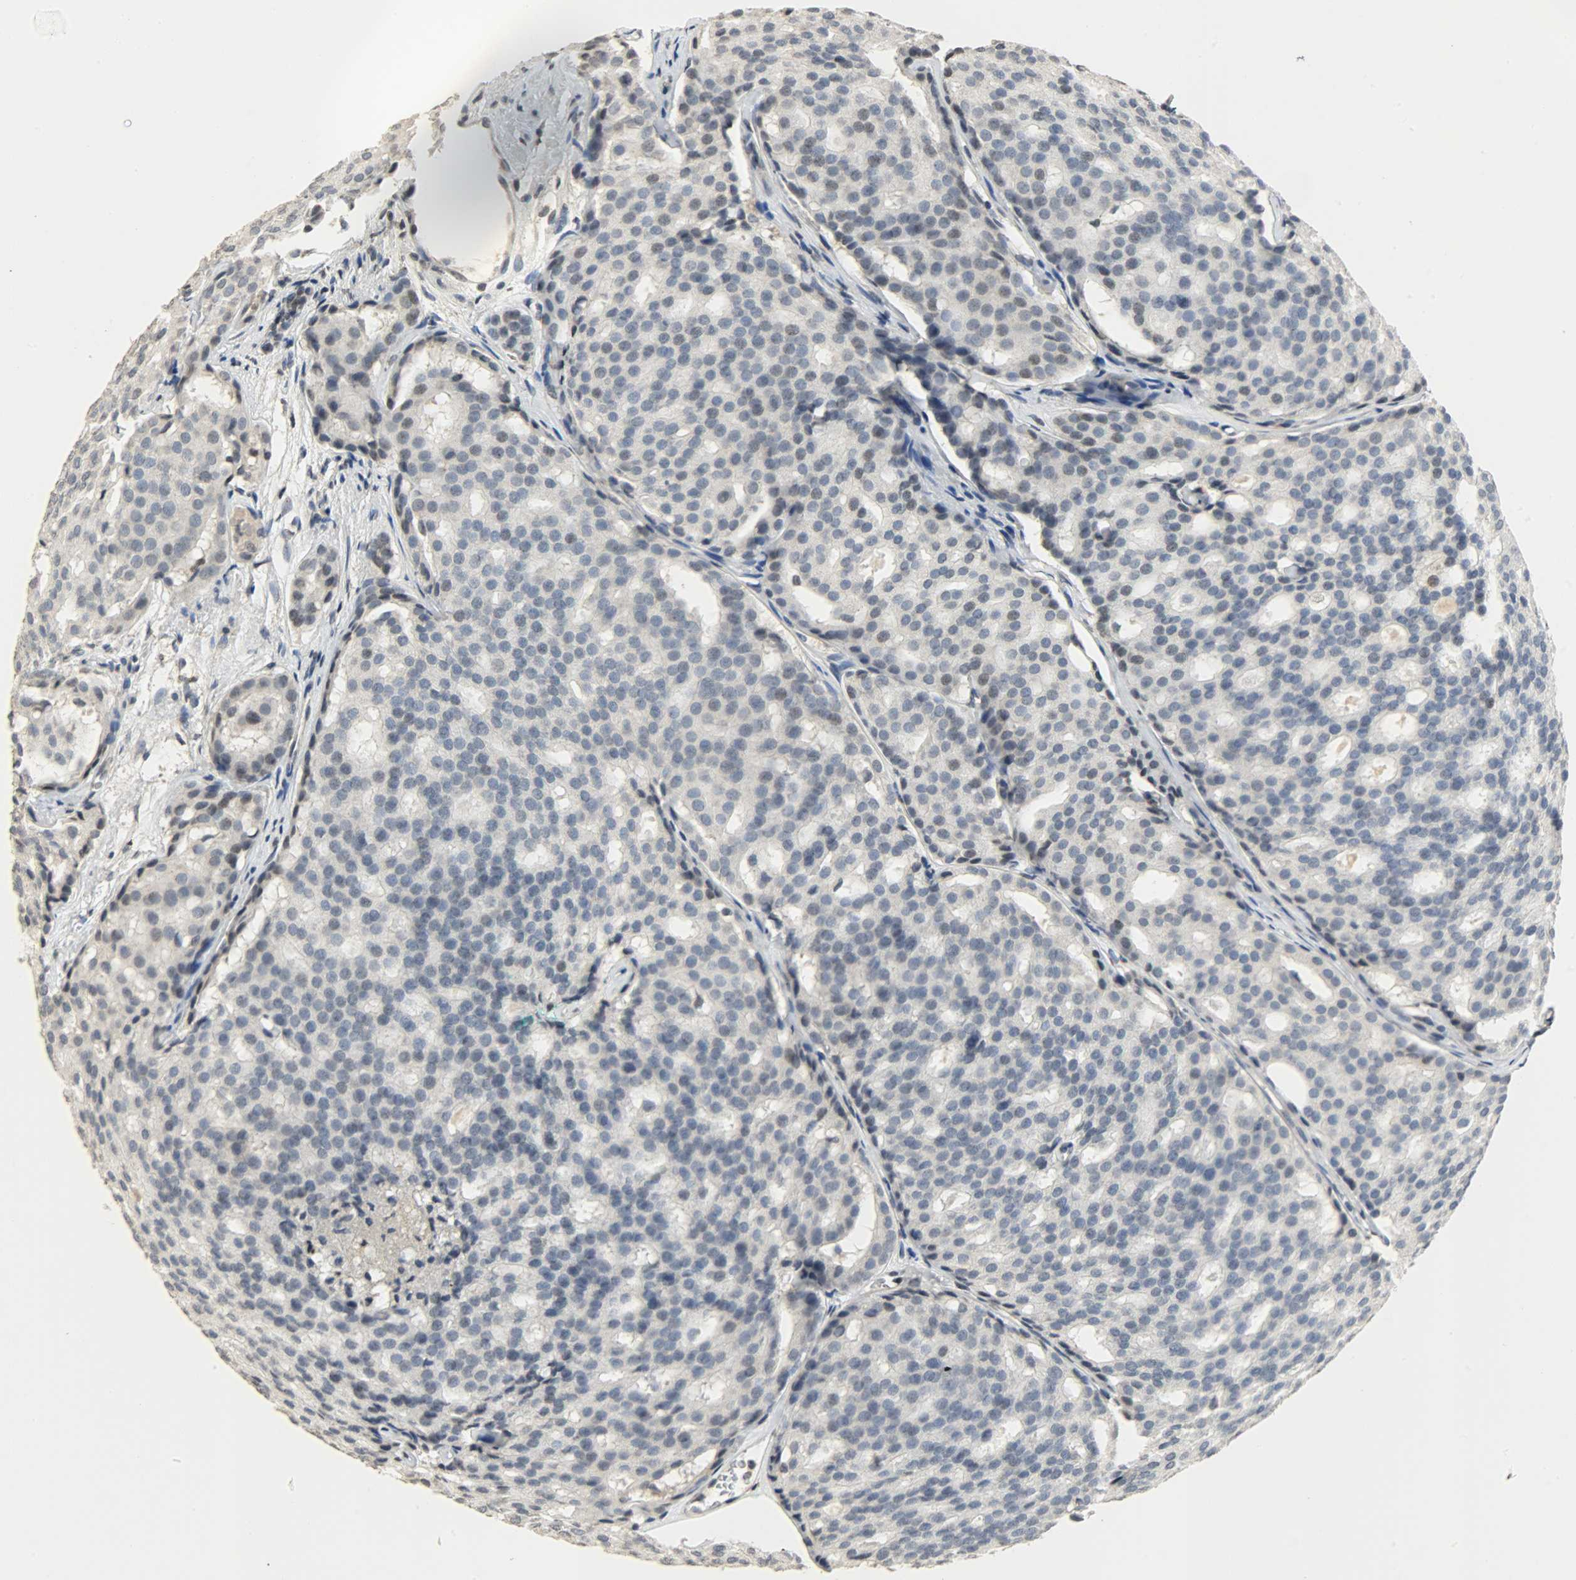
{"staining": {"intensity": "negative", "quantity": "none", "location": "none"}, "tissue": "prostate cancer", "cell_type": "Tumor cells", "image_type": "cancer", "snomed": [{"axis": "morphology", "description": "Adenocarcinoma, High grade"}, {"axis": "topography", "description": "Prostate"}], "caption": "There is no significant expression in tumor cells of adenocarcinoma (high-grade) (prostate). (DAB (3,3'-diaminobenzidine) IHC, high magnification).", "gene": "DNAJB6", "patient": {"sex": "male", "age": 64}}